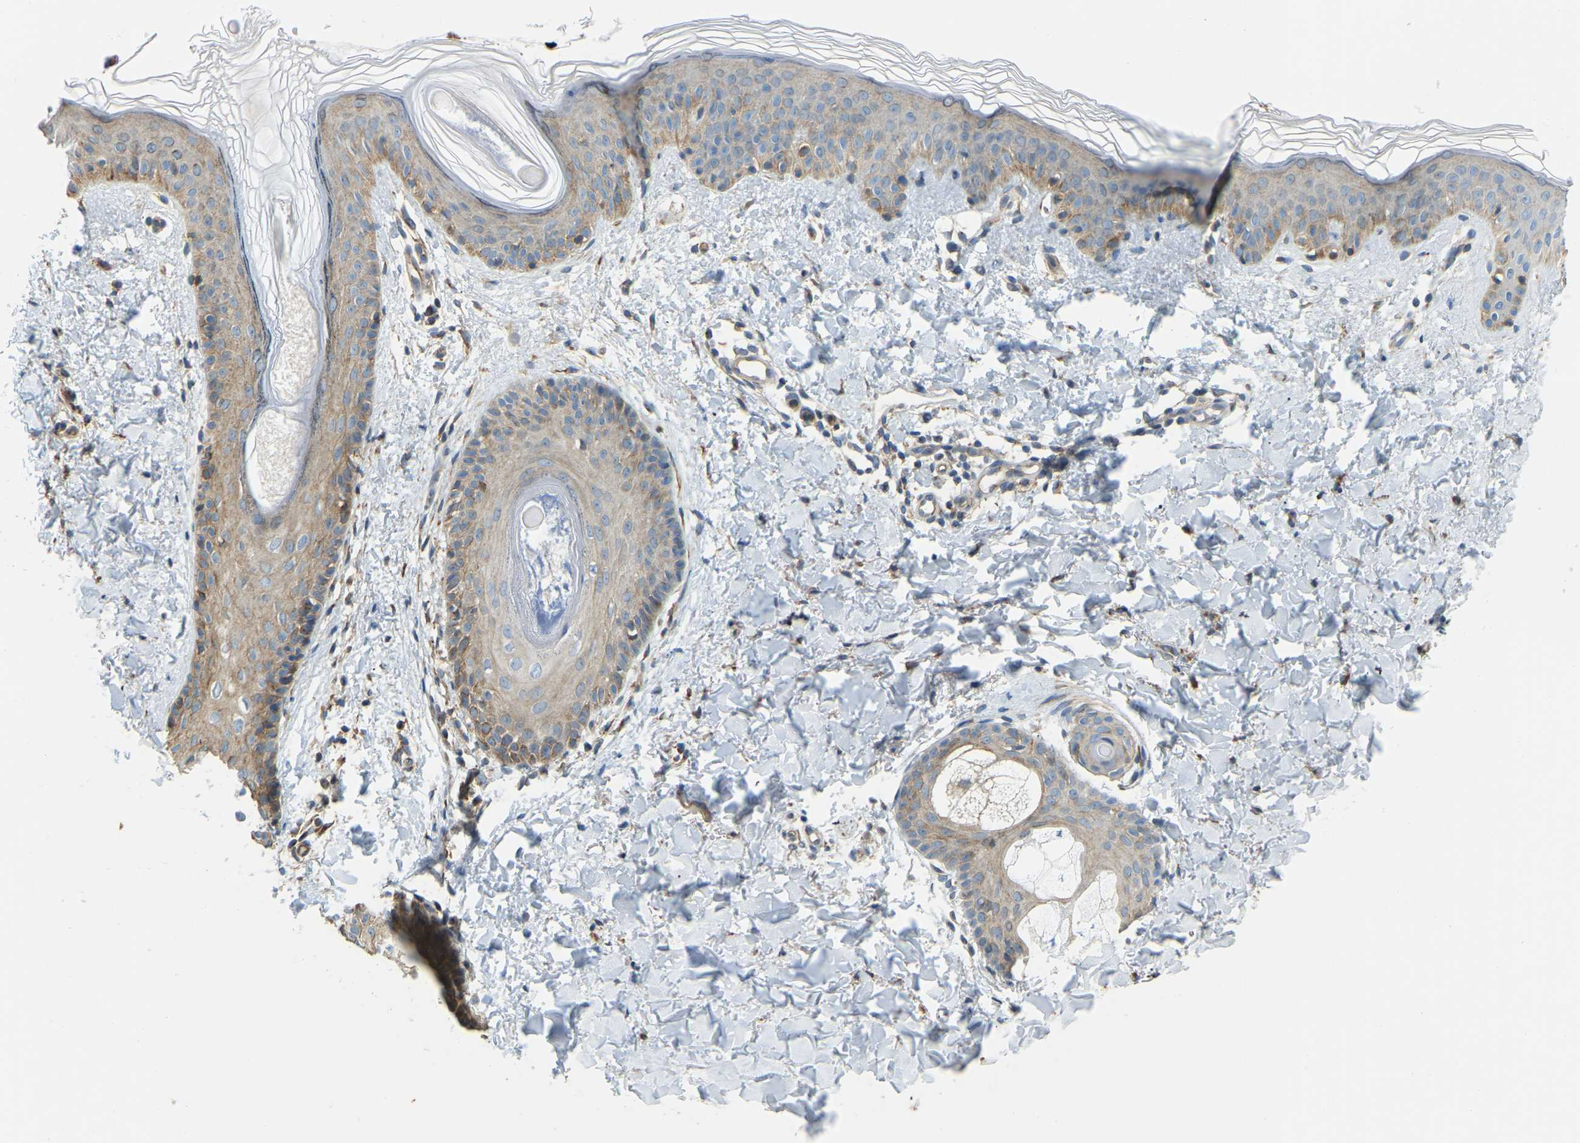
{"staining": {"intensity": "moderate", "quantity": ">75%", "location": "cytoplasmic/membranous"}, "tissue": "skin", "cell_type": "Fibroblasts", "image_type": "normal", "snomed": [{"axis": "morphology", "description": "Normal tissue, NOS"}, {"axis": "topography", "description": "Skin"}], "caption": "Fibroblasts demonstrate medium levels of moderate cytoplasmic/membranous staining in approximately >75% of cells in normal skin. (brown staining indicates protein expression, while blue staining denotes nuclei).", "gene": "NME8", "patient": {"sex": "male", "age": 40}}